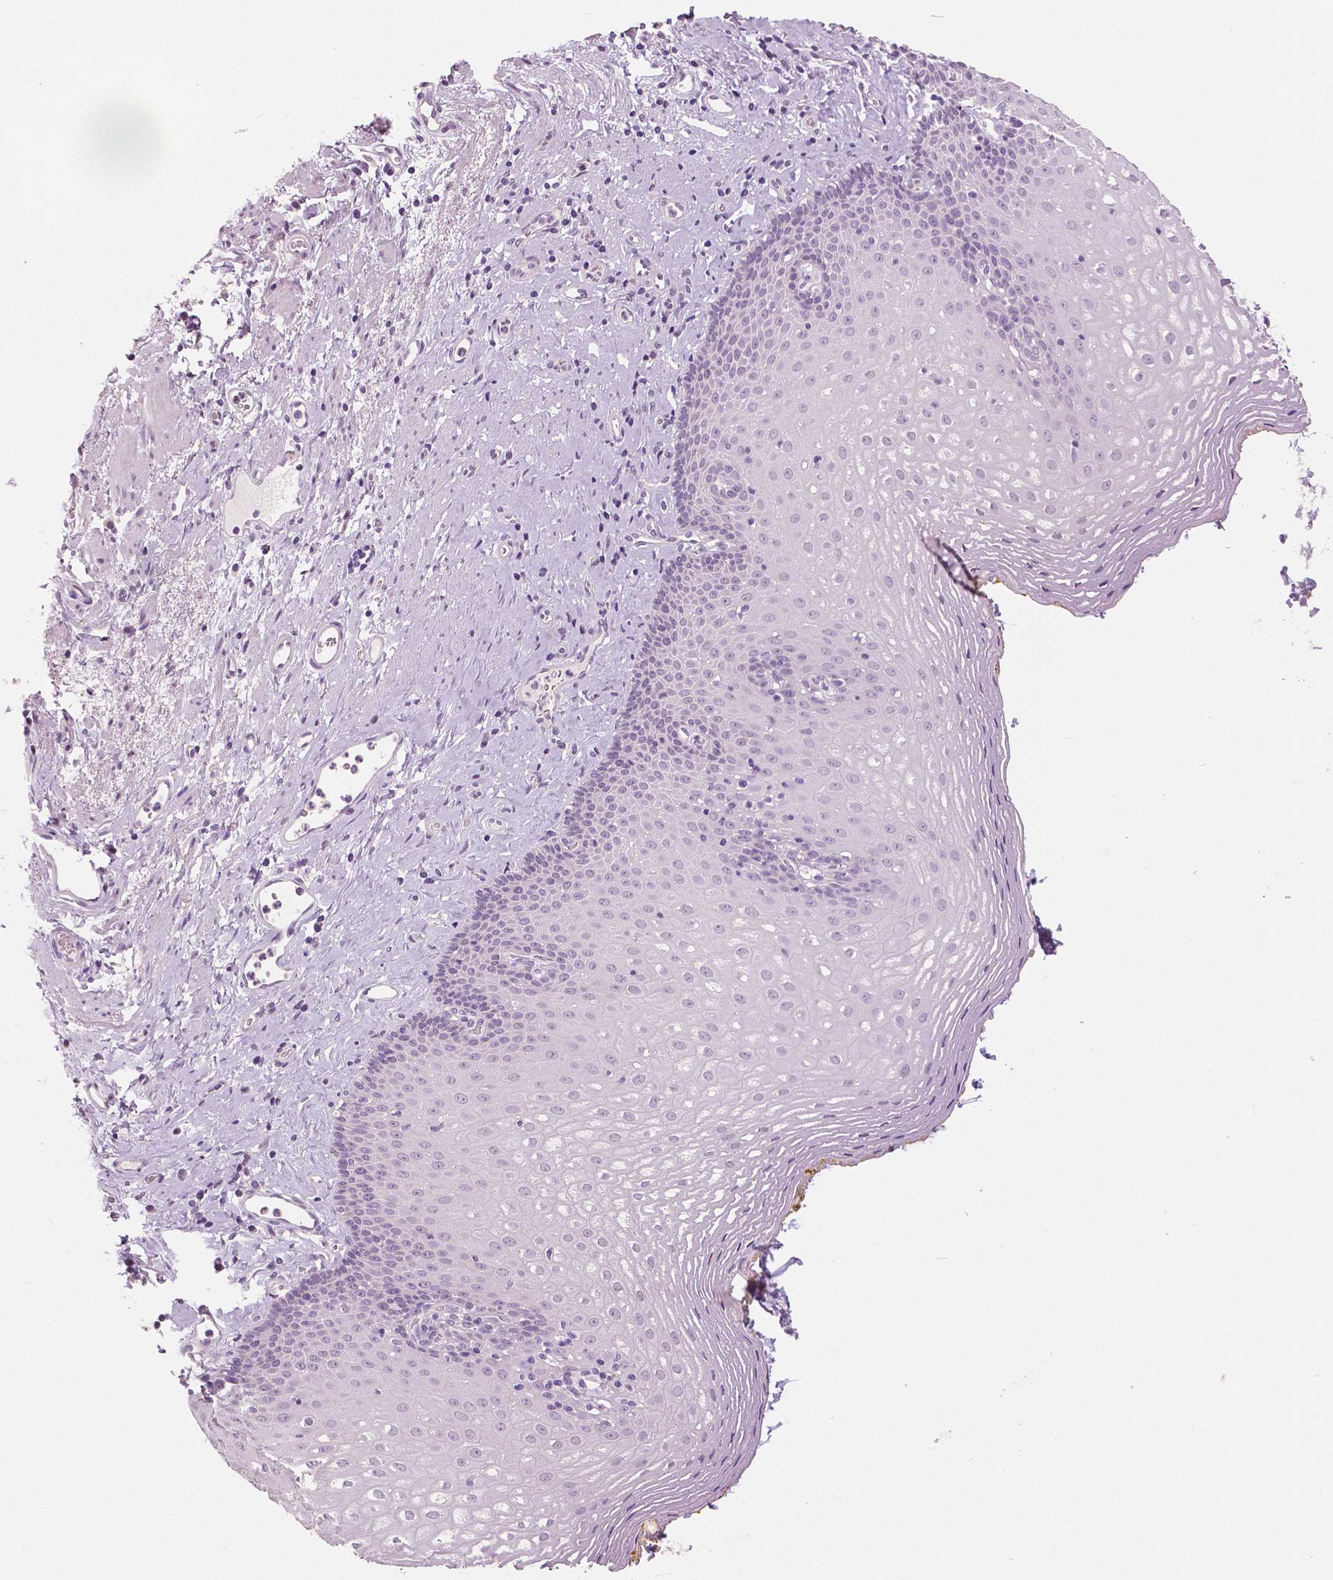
{"staining": {"intensity": "negative", "quantity": "none", "location": "none"}, "tissue": "esophagus", "cell_type": "Squamous epithelial cells", "image_type": "normal", "snomed": [{"axis": "morphology", "description": "Normal tissue, NOS"}, {"axis": "topography", "description": "Esophagus"}], "caption": "Immunohistochemical staining of unremarkable human esophagus exhibits no significant expression in squamous epithelial cells.", "gene": "GRIN2A", "patient": {"sex": "female", "age": 68}}